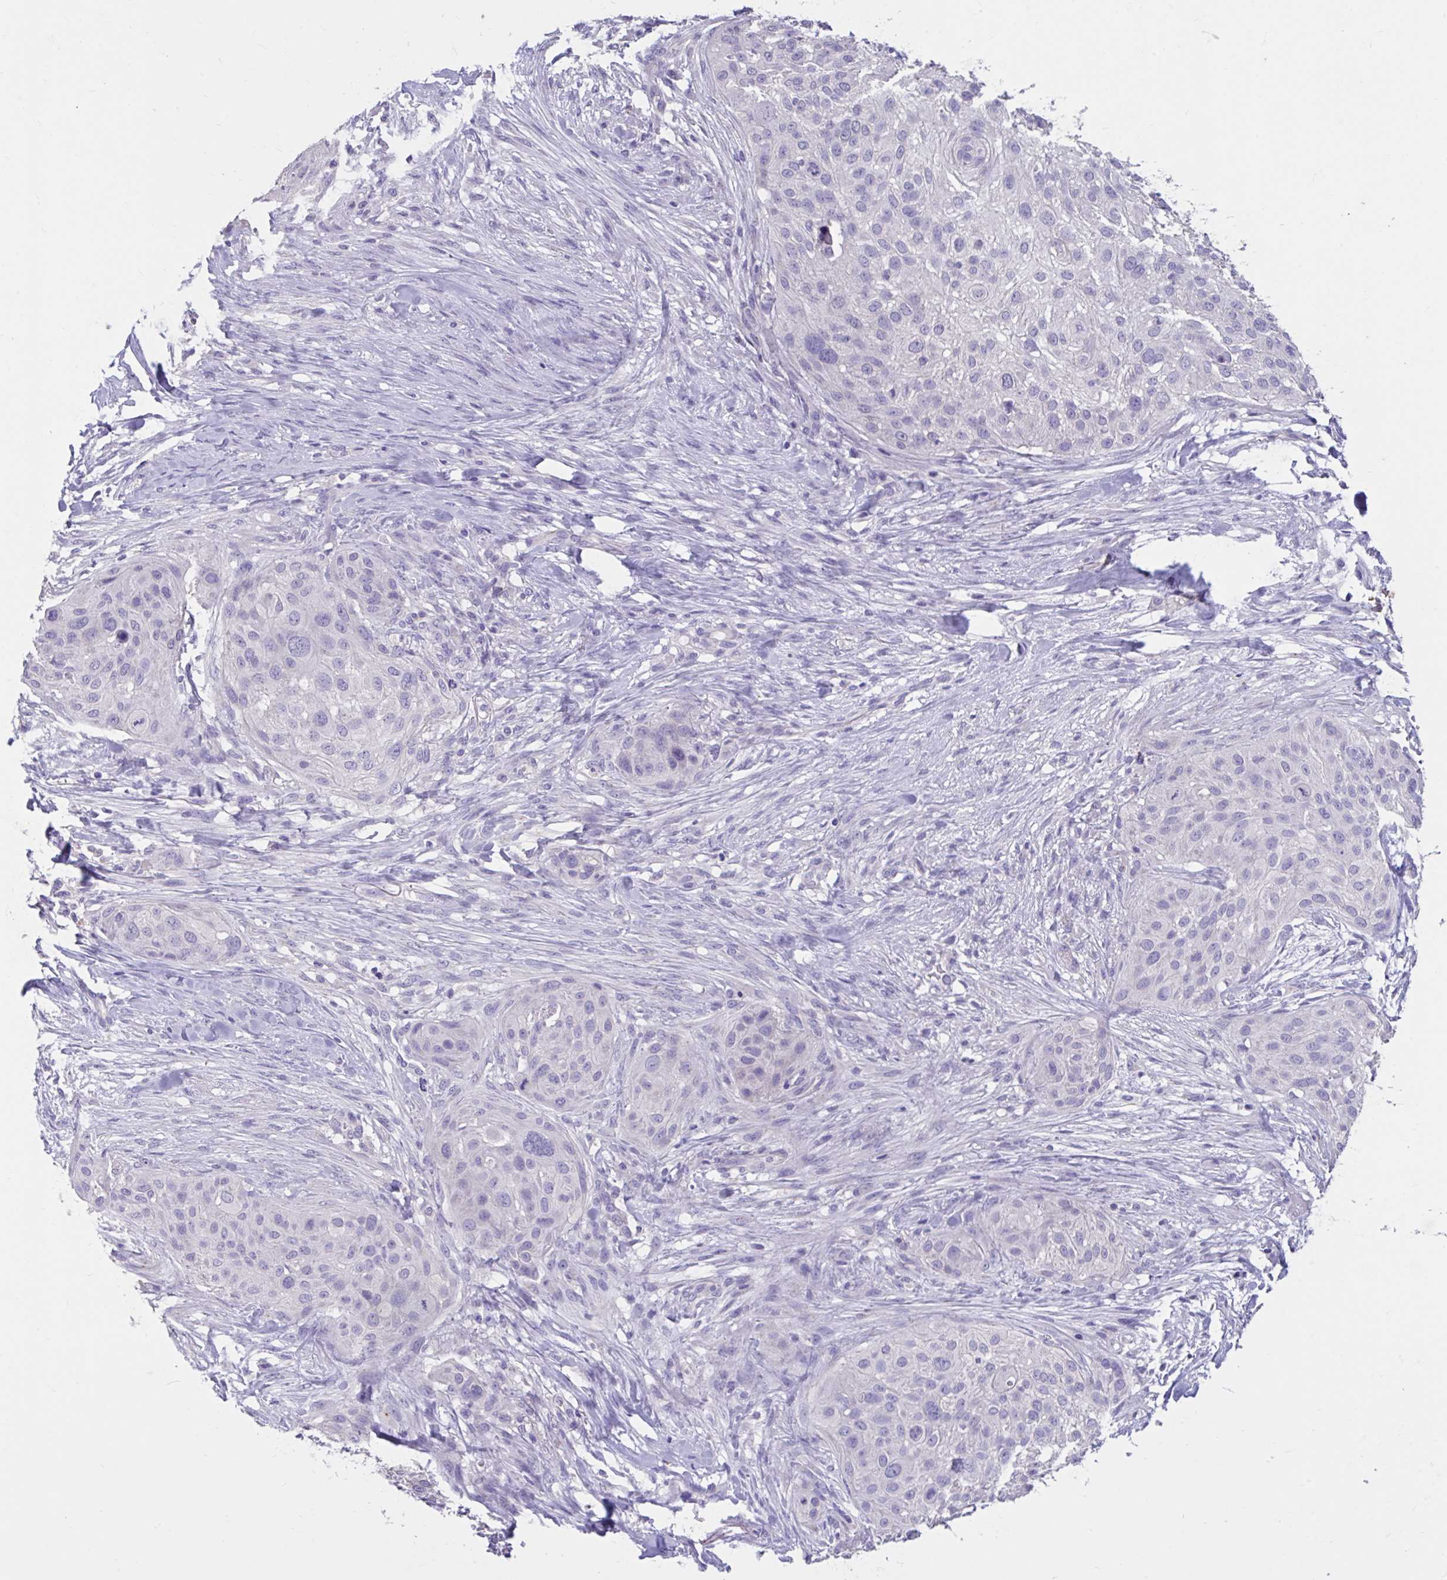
{"staining": {"intensity": "negative", "quantity": "none", "location": "none"}, "tissue": "skin cancer", "cell_type": "Tumor cells", "image_type": "cancer", "snomed": [{"axis": "morphology", "description": "Squamous cell carcinoma, NOS"}, {"axis": "topography", "description": "Skin"}], "caption": "Immunohistochemistry of skin cancer (squamous cell carcinoma) shows no positivity in tumor cells.", "gene": "GPR162", "patient": {"sex": "female", "age": 87}}